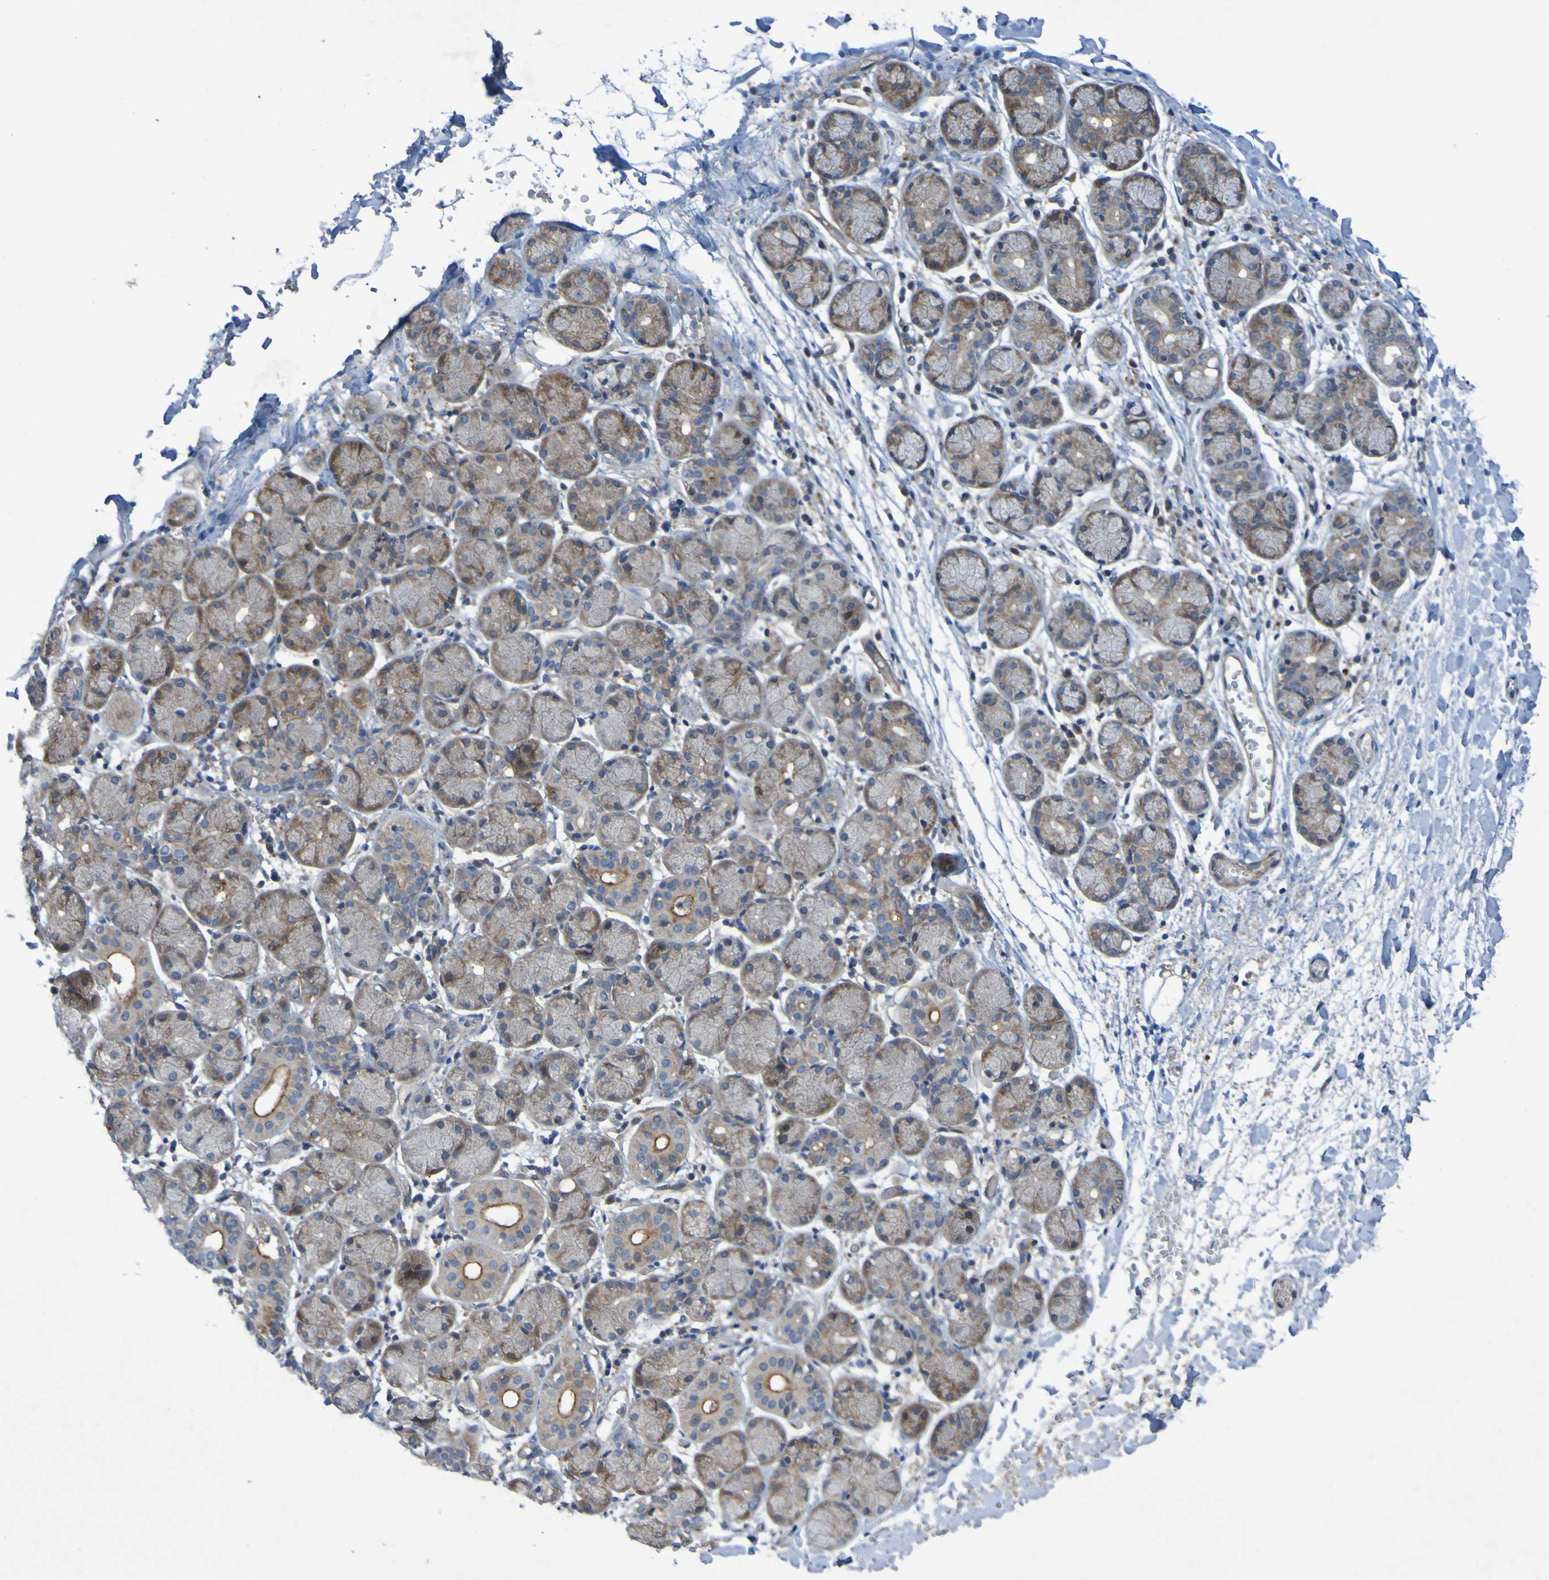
{"staining": {"intensity": "moderate", "quantity": "25%-75%", "location": "cytoplasmic/membranous"}, "tissue": "salivary gland", "cell_type": "Glandular cells", "image_type": "normal", "snomed": [{"axis": "morphology", "description": "Normal tissue, NOS"}, {"axis": "topography", "description": "Salivary gland"}], "caption": "Immunohistochemistry (IHC) of benign human salivary gland exhibits medium levels of moderate cytoplasmic/membranous positivity in about 25%-75% of glandular cells.", "gene": "SDK1", "patient": {"sex": "female", "age": 24}}